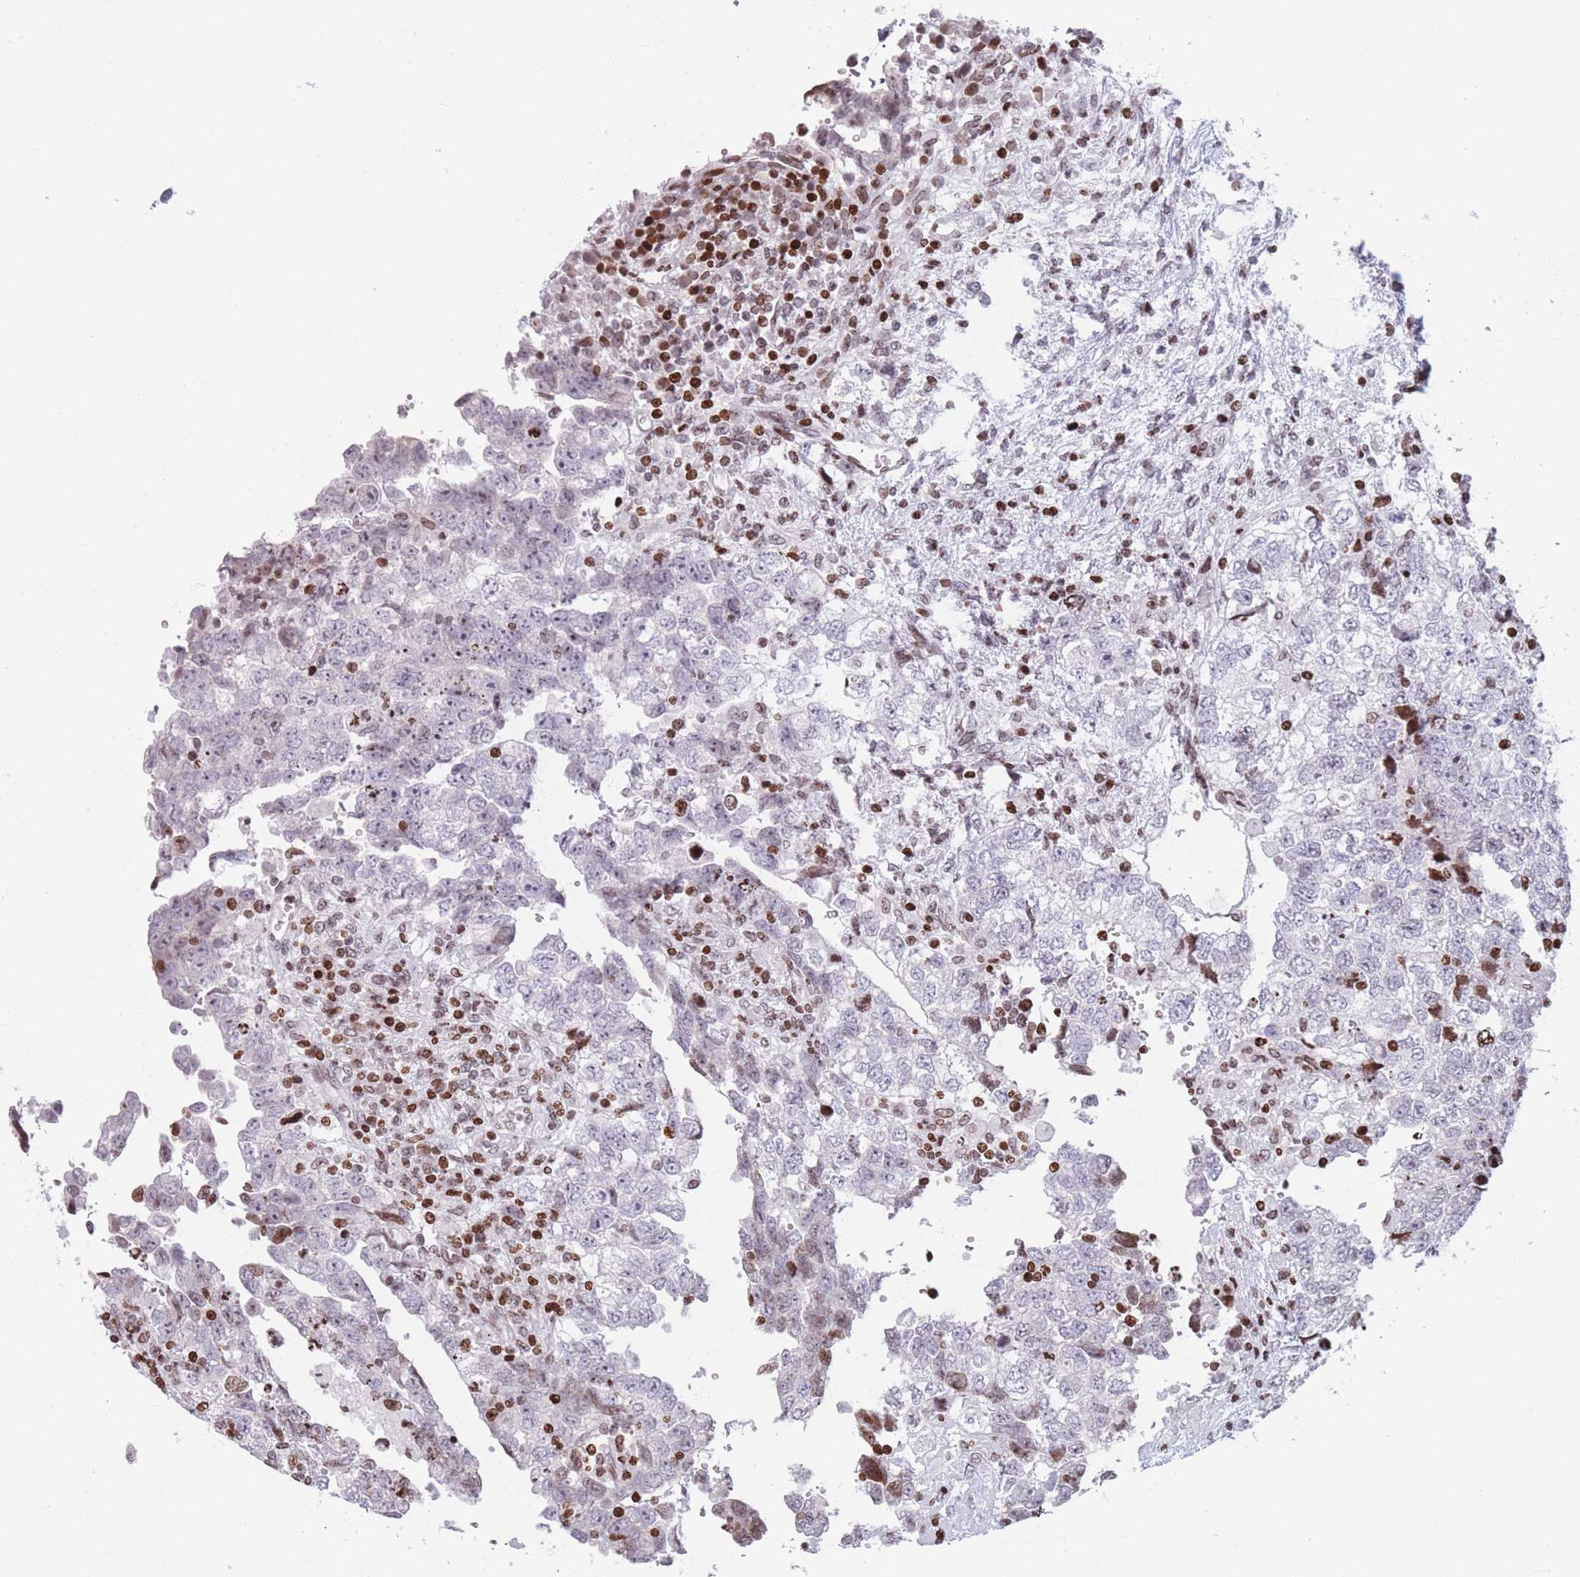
{"staining": {"intensity": "negative", "quantity": "none", "location": "none"}, "tissue": "testis cancer", "cell_type": "Tumor cells", "image_type": "cancer", "snomed": [{"axis": "morphology", "description": "Carcinoma, Embryonal, NOS"}, {"axis": "topography", "description": "Testis"}], "caption": "Micrograph shows no significant protein expression in tumor cells of testis cancer. (DAB IHC with hematoxylin counter stain).", "gene": "AK9", "patient": {"sex": "male", "age": 37}}